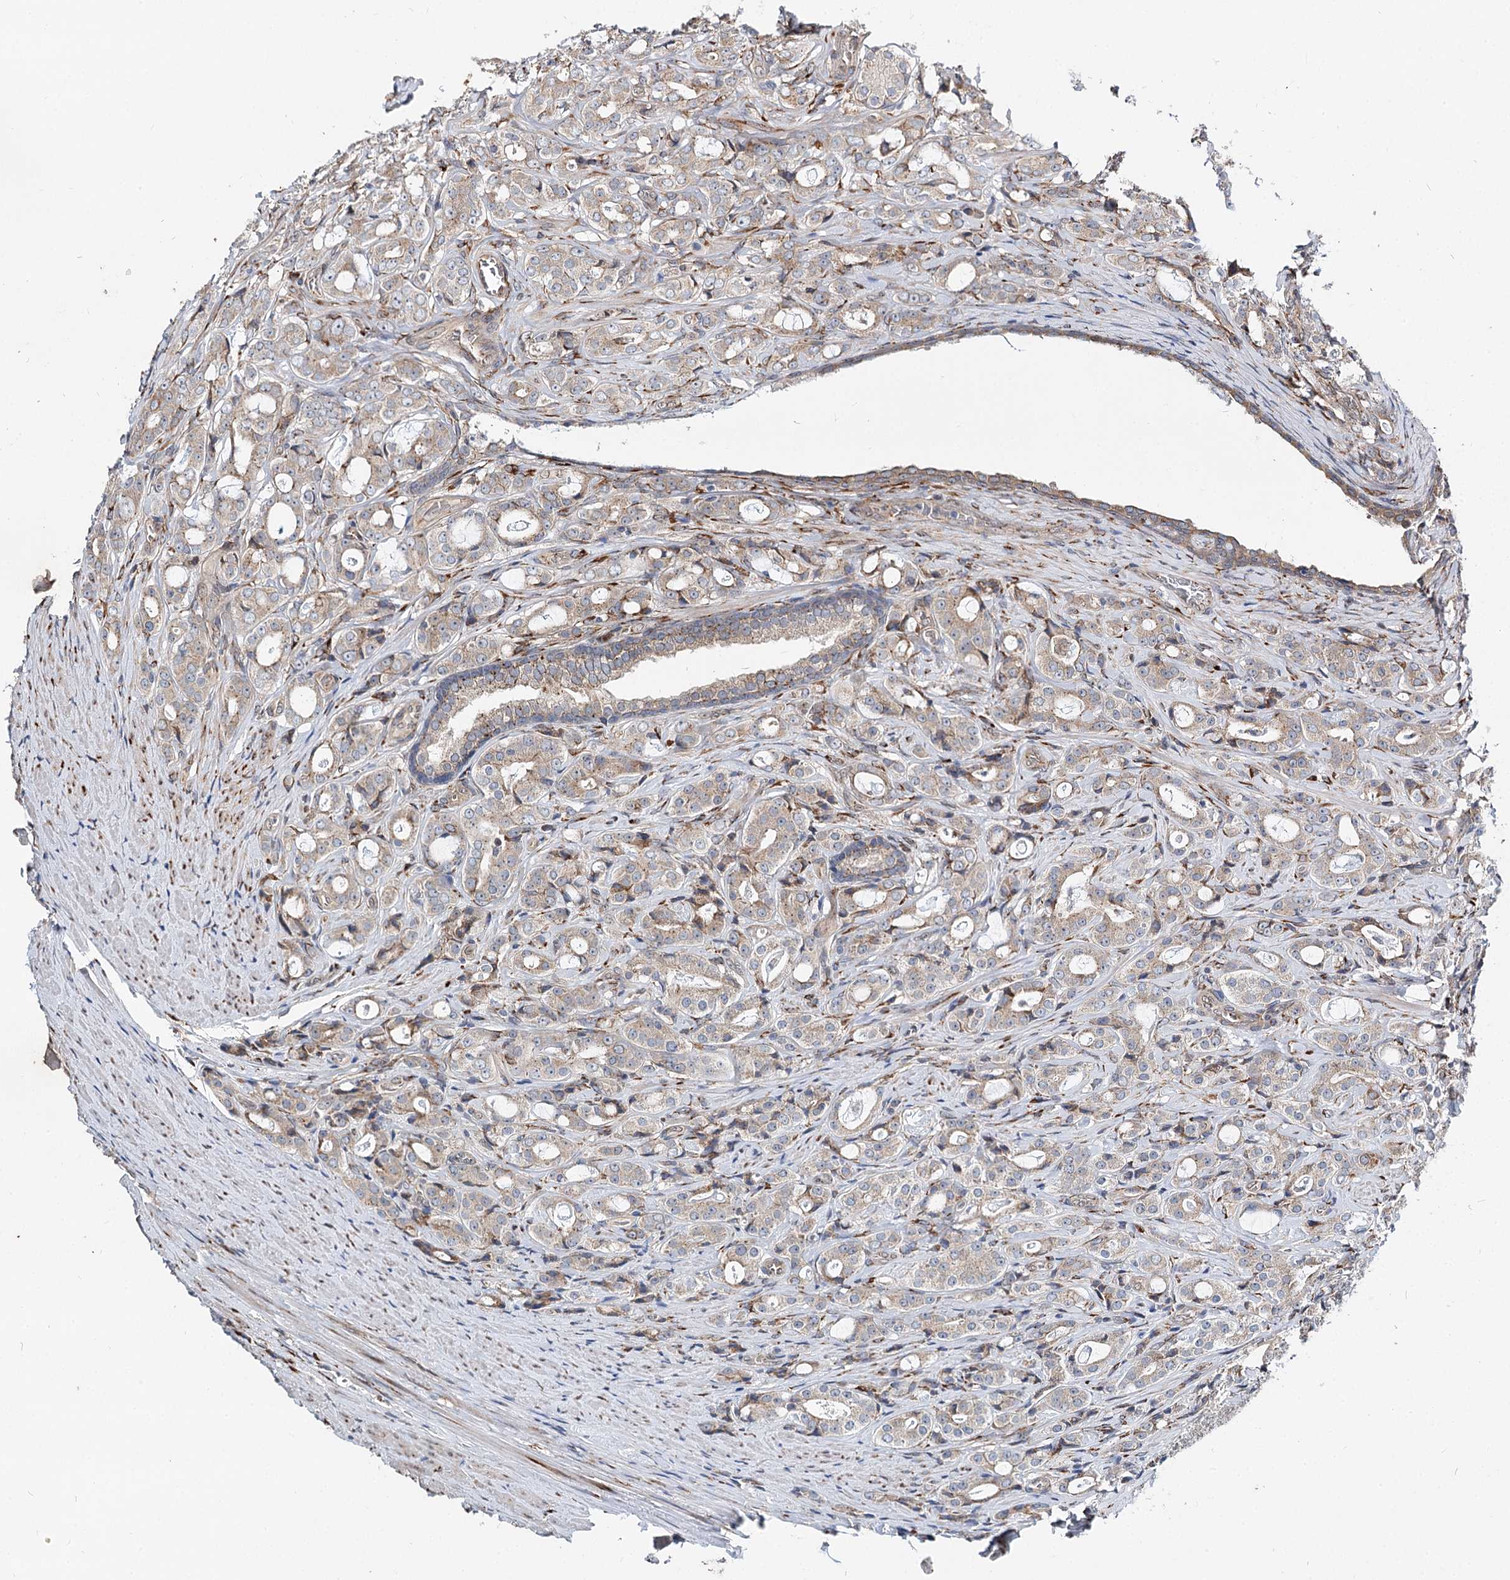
{"staining": {"intensity": "weak", "quantity": "25%-75%", "location": "cytoplasmic/membranous"}, "tissue": "prostate cancer", "cell_type": "Tumor cells", "image_type": "cancer", "snomed": [{"axis": "morphology", "description": "Adenocarcinoma, High grade"}, {"axis": "topography", "description": "Prostate"}], "caption": "Immunohistochemical staining of human prostate cancer (high-grade adenocarcinoma) demonstrates weak cytoplasmic/membranous protein positivity in approximately 25%-75% of tumor cells. Nuclei are stained in blue.", "gene": "SPART", "patient": {"sex": "male", "age": 63}}